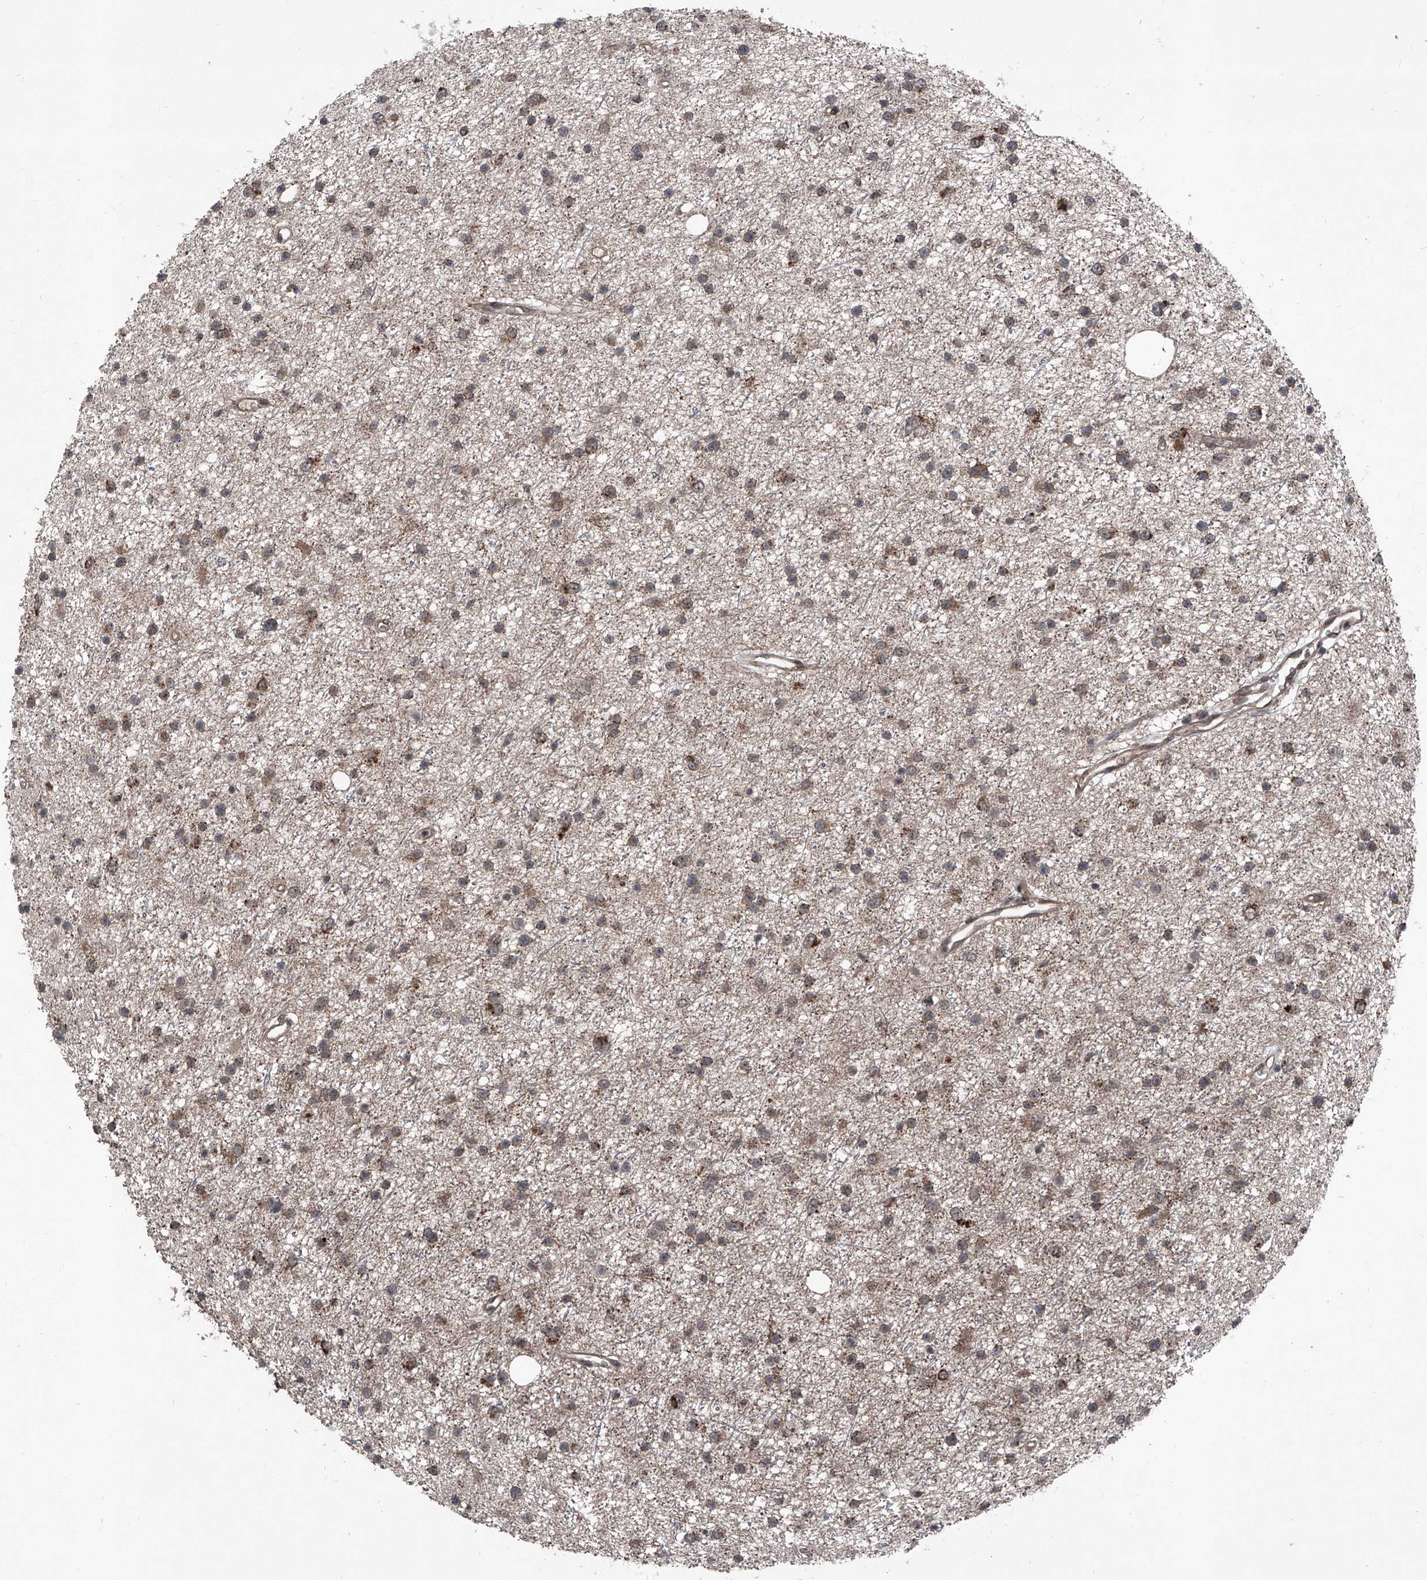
{"staining": {"intensity": "moderate", "quantity": ">75%", "location": "cytoplasmic/membranous"}, "tissue": "glioma", "cell_type": "Tumor cells", "image_type": "cancer", "snomed": [{"axis": "morphology", "description": "Glioma, malignant, Low grade"}, {"axis": "topography", "description": "Cerebral cortex"}], "caption": "Glioma tissue exhibits moderate cytoplasmic/membranous staining in approximately >75% of tumor cells (Stains: DAB in brown, nuclei in blue, Microscopy: brightfield microscopy at high magnification).", "gene": "COA7", "patient": {"sex": "female", "age": 39}}